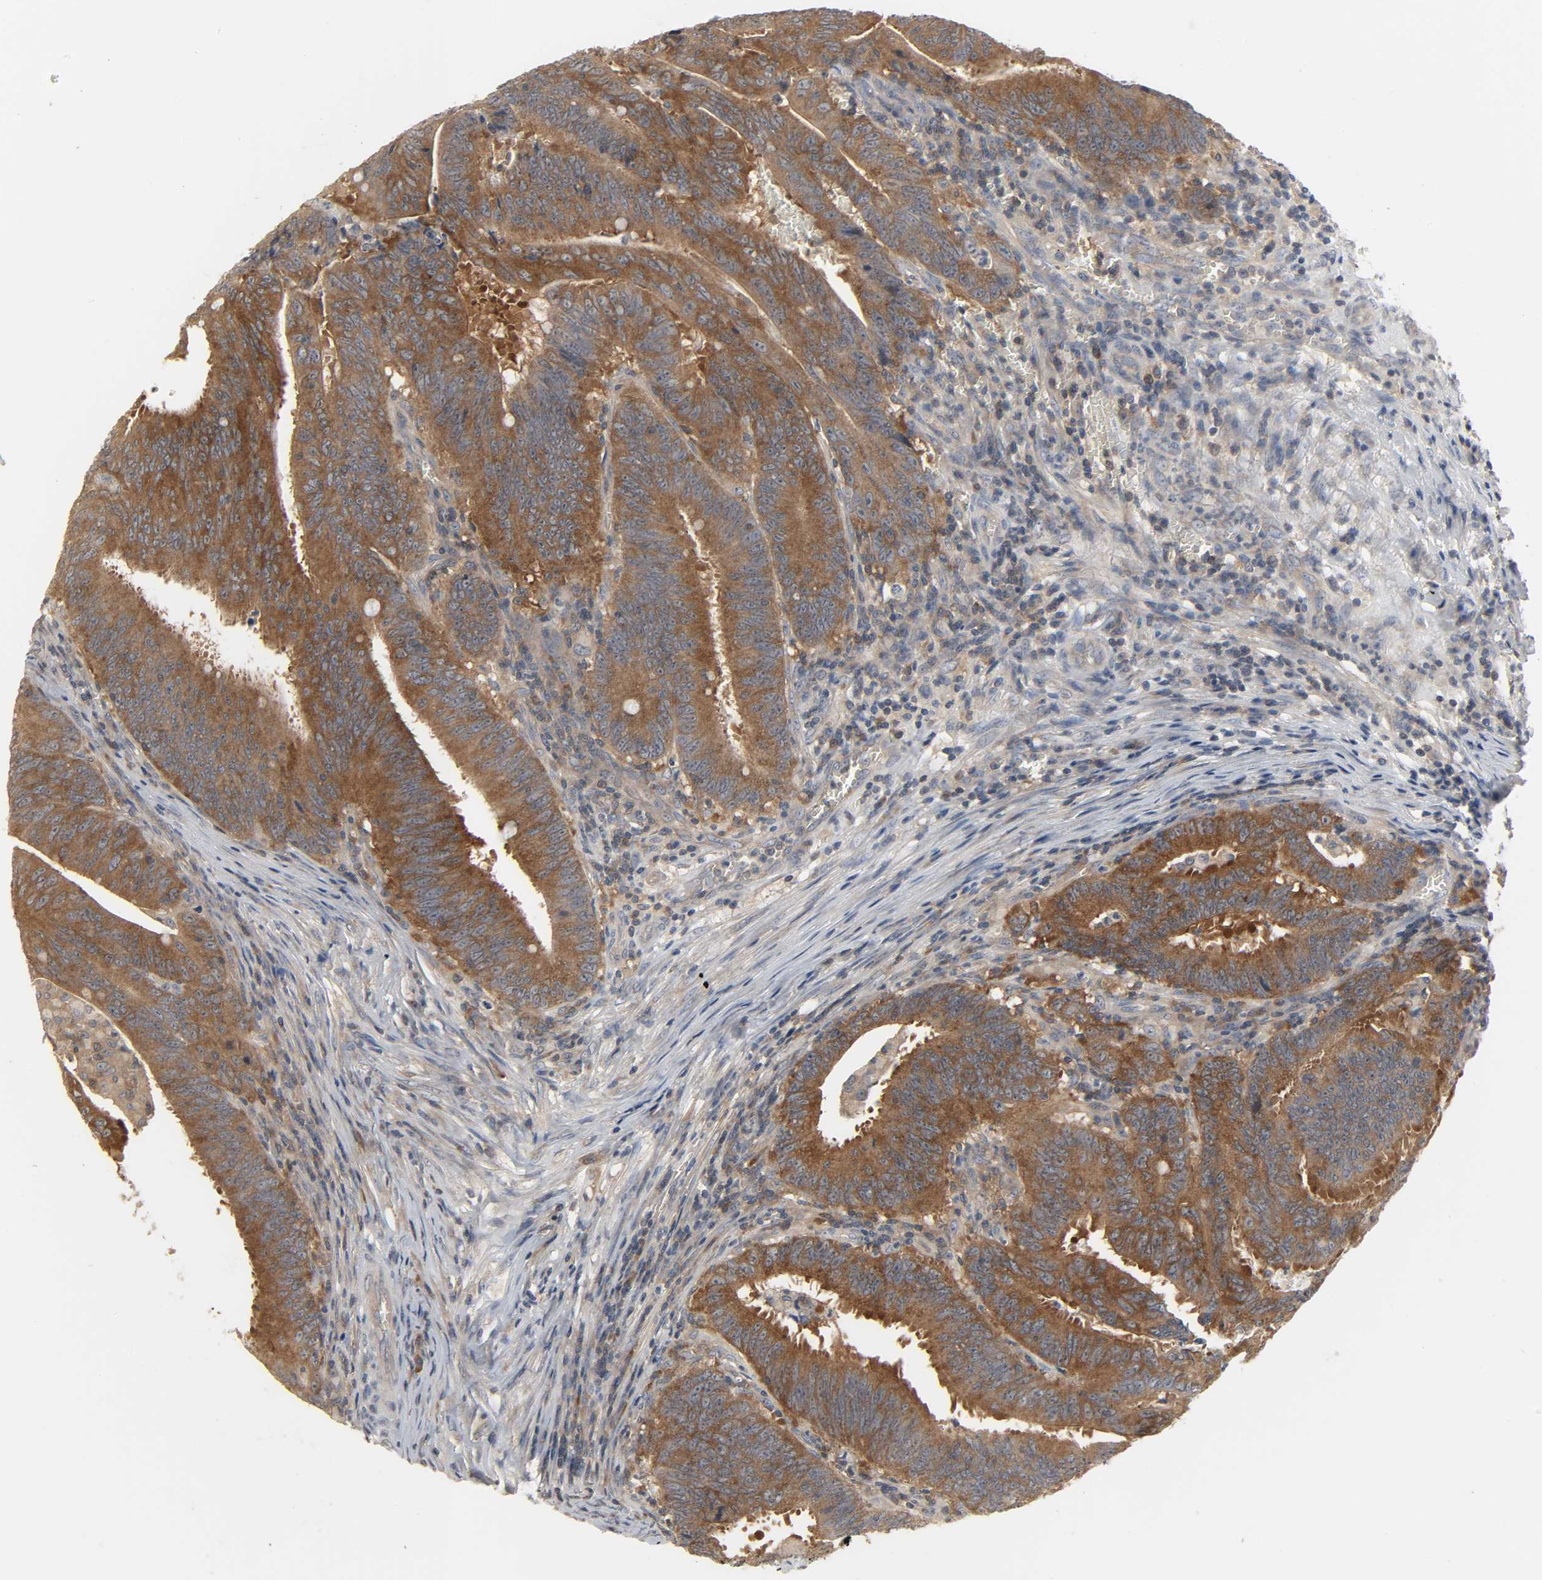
{"staining": {"intensity": "strong", "quantity": ">75%", "location": "cytoplasmic/membranous"}, "tissue": "colorectal cancer", "cell_type": "Tumor cells", "image_type": "cancer", "snomed": [{"axis": "morphology", "description": "Adenocarcinoma, NOS"}, {"axis": "topography", "description": "Colon"}], "caption": "Strong cytoplasmic/membranous expression for a protein is appreciated in about >75% of tumor cells of adenocarcinoma (colorectal) using immunohistochemistry (IHC).", "gene": "PLEKHA2", "patient": {"sex": "male", "age": 45}}